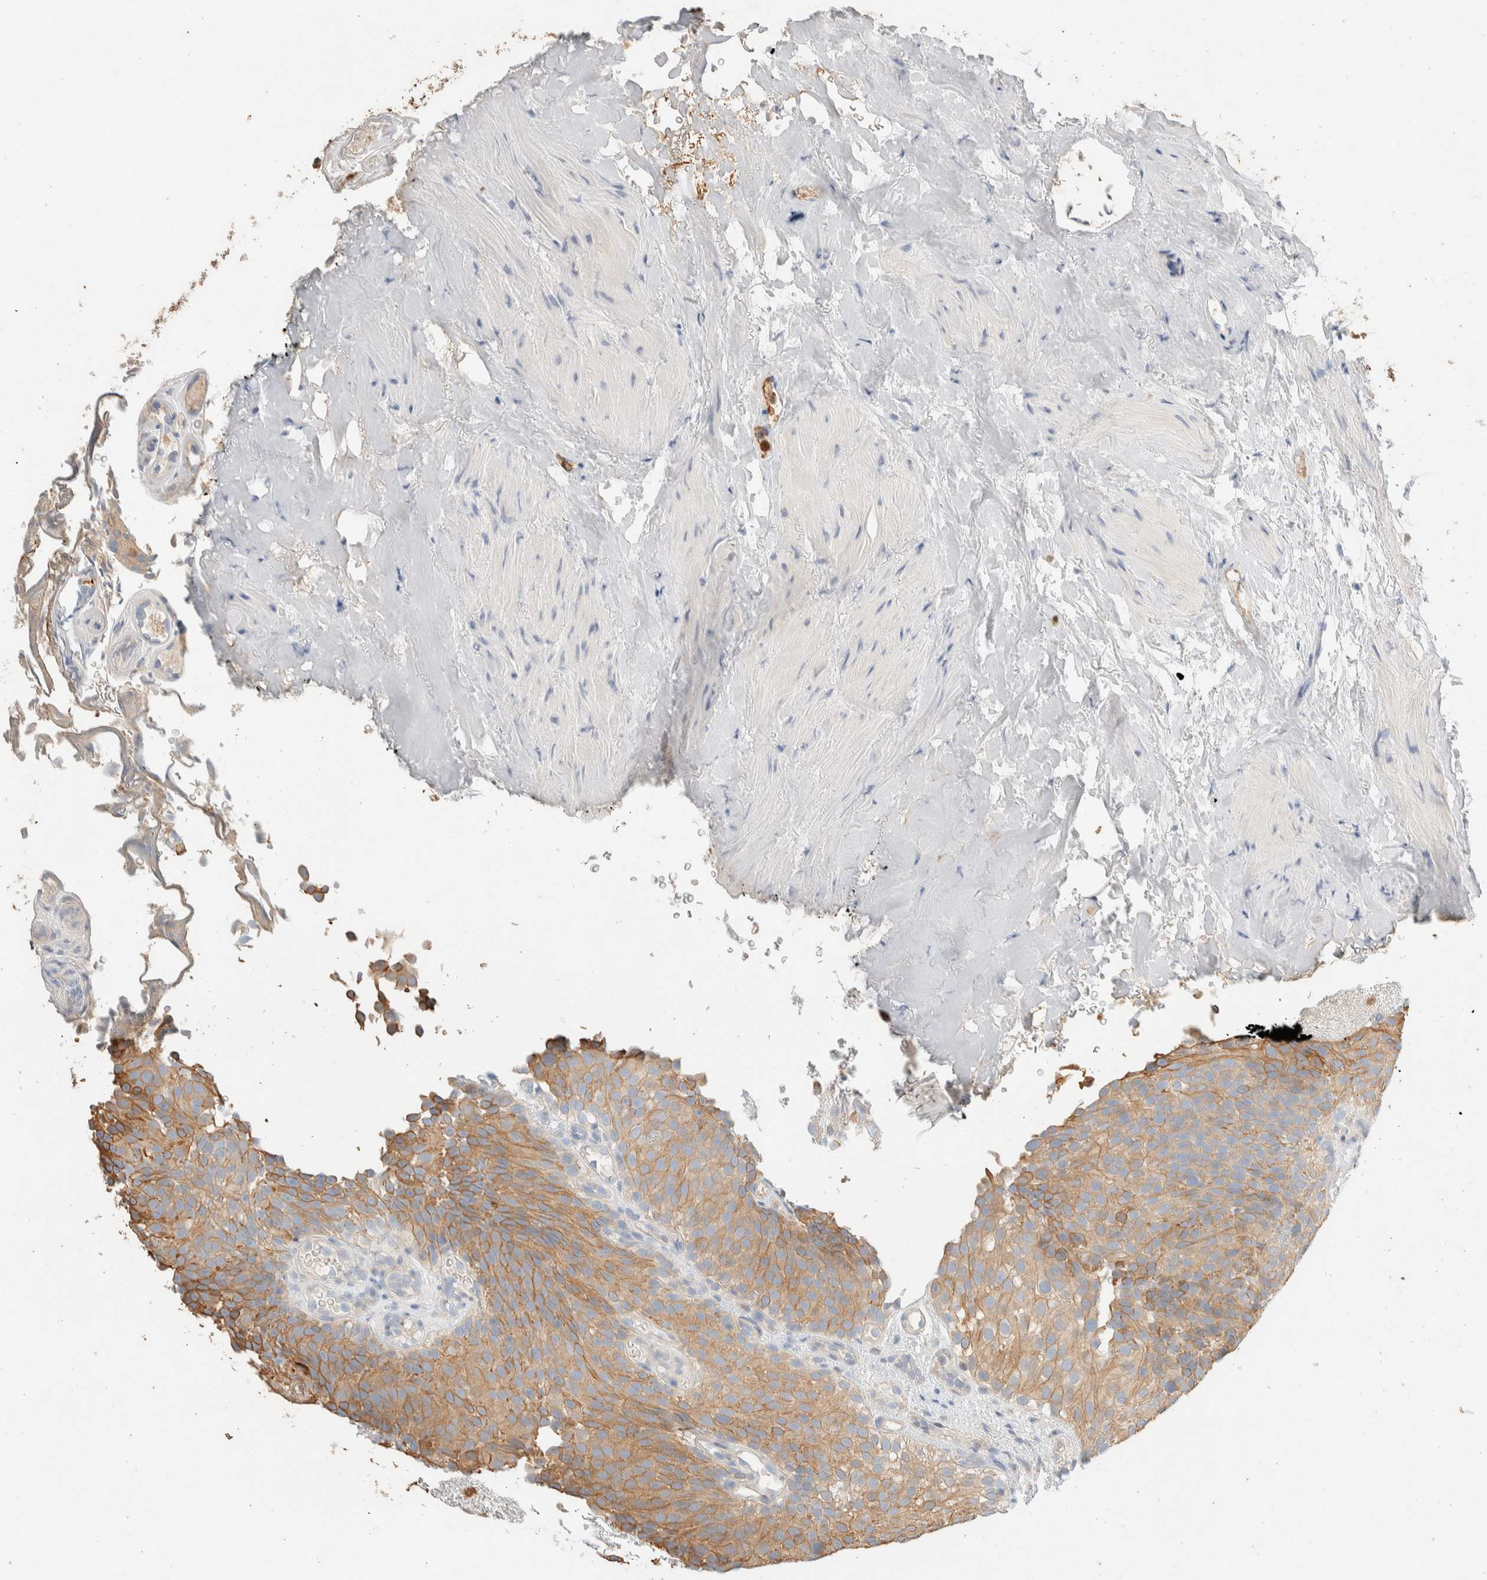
{"staining": {"intensity": "moderate", "quantity": ">75%", "location": "cytoplasmic/membranous"}, "tissue": "urothelial cancer", "cell_type": "Tumor cells", "image_type": "cancer", "snomed": [{"axis": "morphology", "description": "Urothelial carcinoma, Low grade"}, {"axis": "topography", "description": "Urinary bladder"}], "caption": "Immunohistochemical staining of urothelial carcinoma (low-grade) displays medium levels of moderate cytoplasmic/membranous protein expression in about >75% of tumor cells.", "gene": "SETD4", "patient": {"sex": "male", "age": 78}}